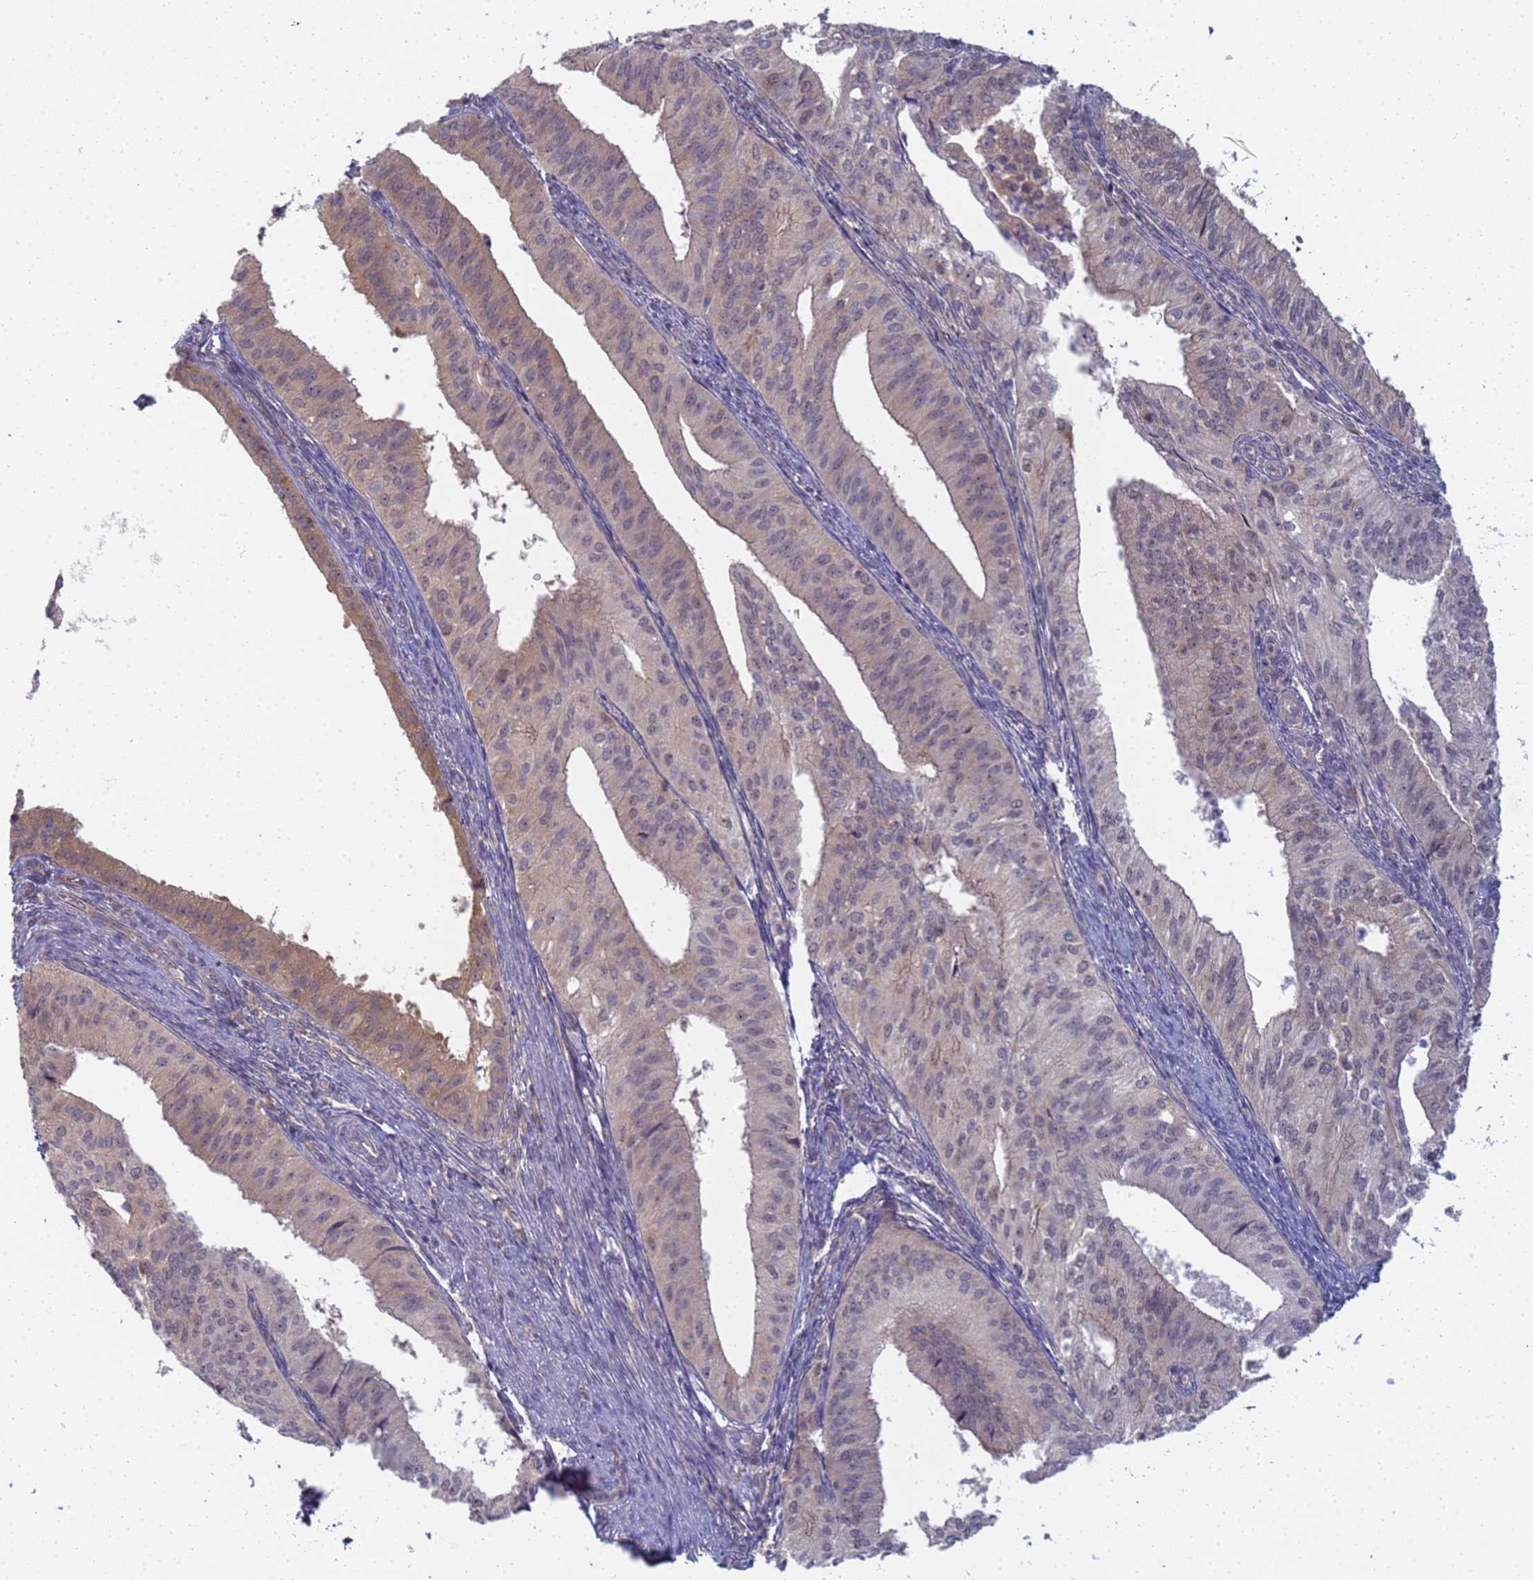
{"staining": {"intensity": "weak", "quantity": "25%-75%", "location": "cytoplasmic/membranous"}, "tissue": "endometrial cancer", "cell_type": "Tumor cells", "image_type": "cancer", "snomed": [{"axis": "morphology", "description": "Adenocarcinoma, NOS"}, {"axis": "topography", "description": "Endometrium"}], "caption": "DAB (3,3'-diaminobenzidine) immunohistochemical staining of endometrial cancer (adenocarcinoma) exhibits weak cytoplasmic/membranous protein staining in about 25%-75% of tumor cells.", "gene": "SHARPIN", "patient": {"sex": "female", "age": 50}}